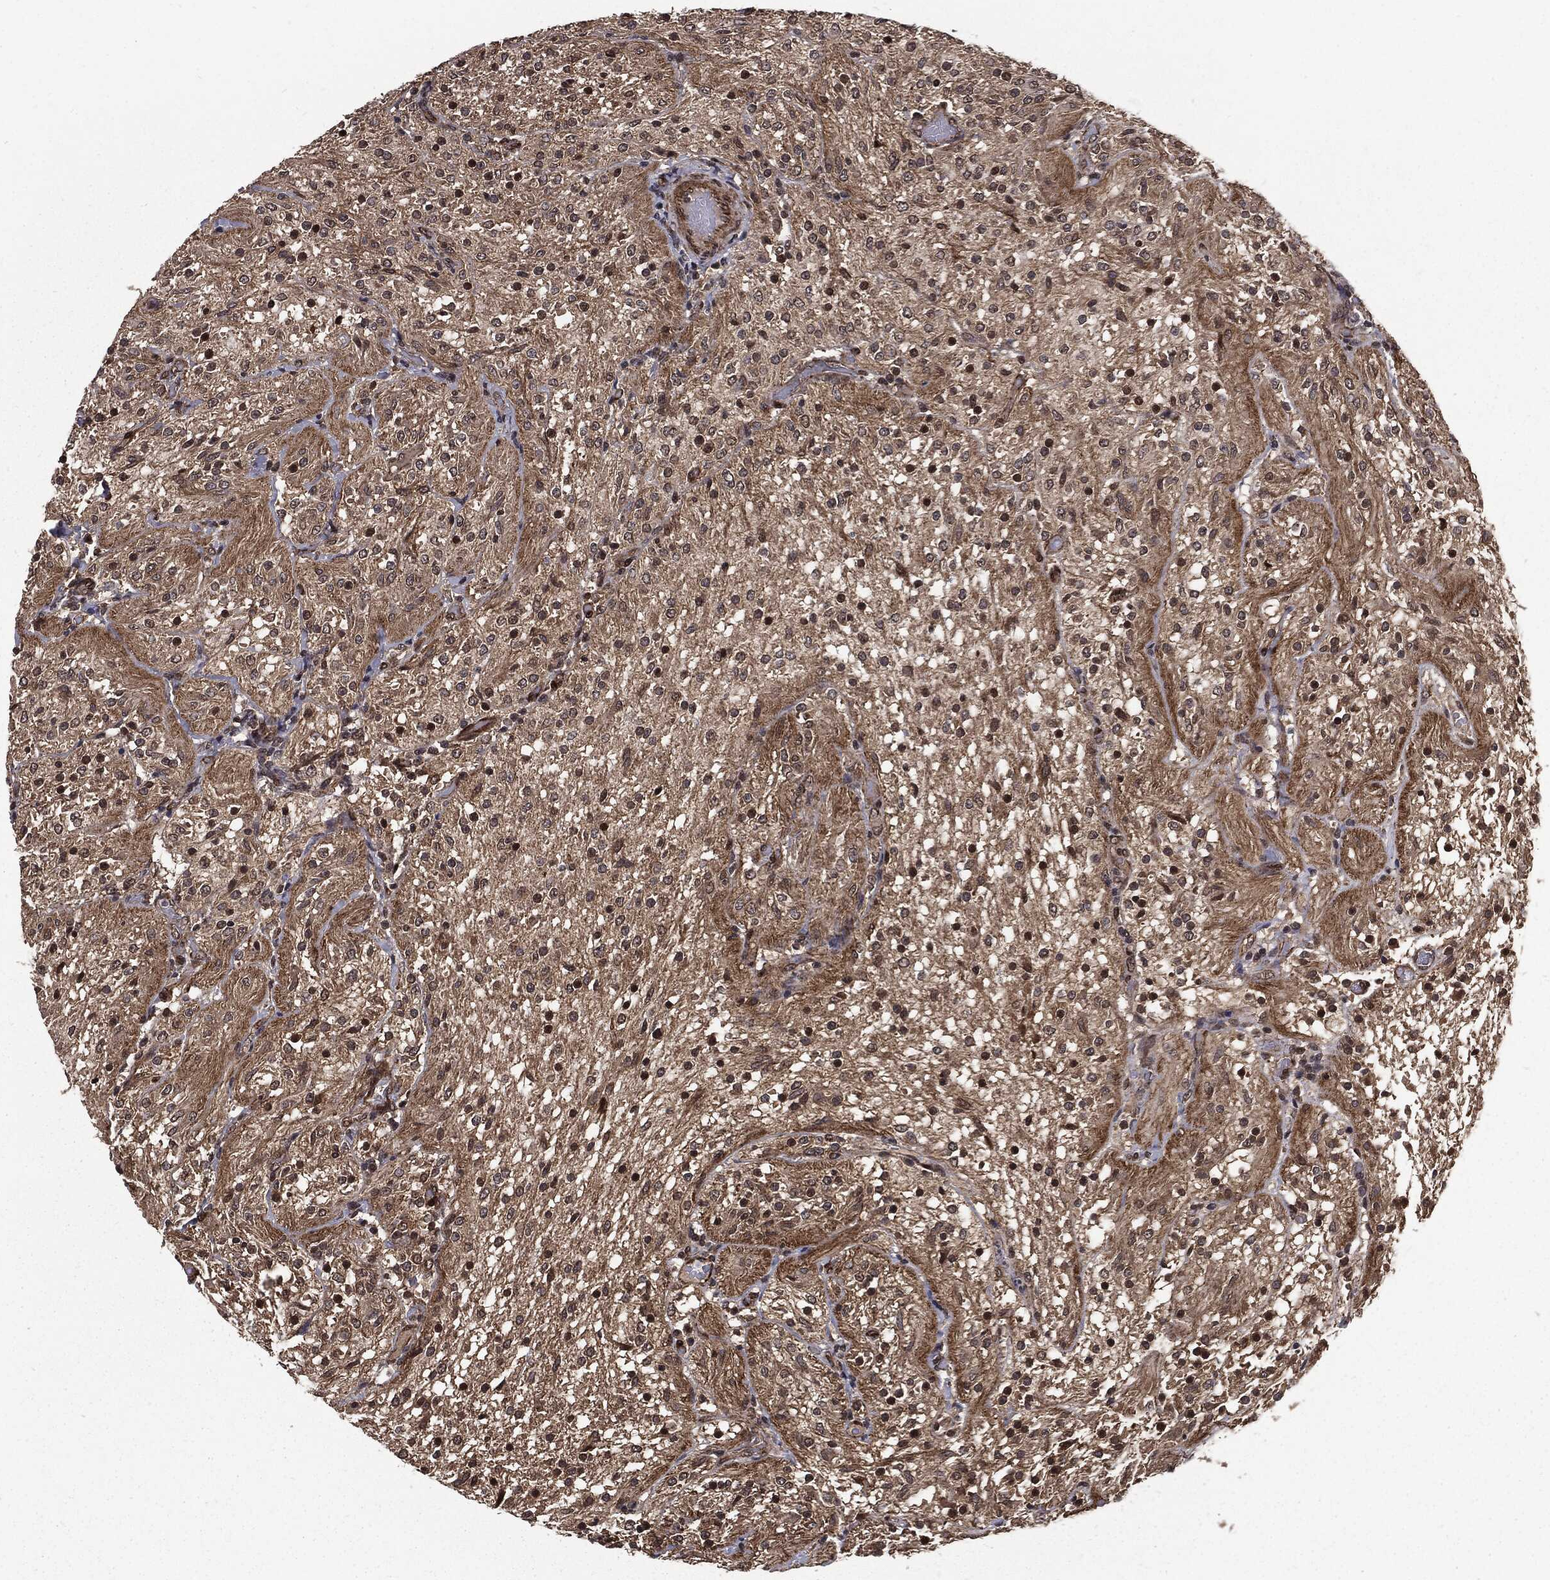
{"staining": {"intensity": "negative", "quantity": "none", "location": "none"}, "tissue": "glioma", "cell_type": "Tumor cells", "image_type": "cancer", "snomed": [{"axis": "morphology", "description": "Glioma, malignant, Low grade"}, {"axis": "topography", "description": "Brain"}], "caption": "The histopathology image displays no significant positivity in tumor cells of malignant glioma (low-grade). (Brightfield microscopy of DAB immunohistochemistry (IHC) at high magnification).", "gene": "PTPA", "patient": {"sex": "male", "age": 3}}